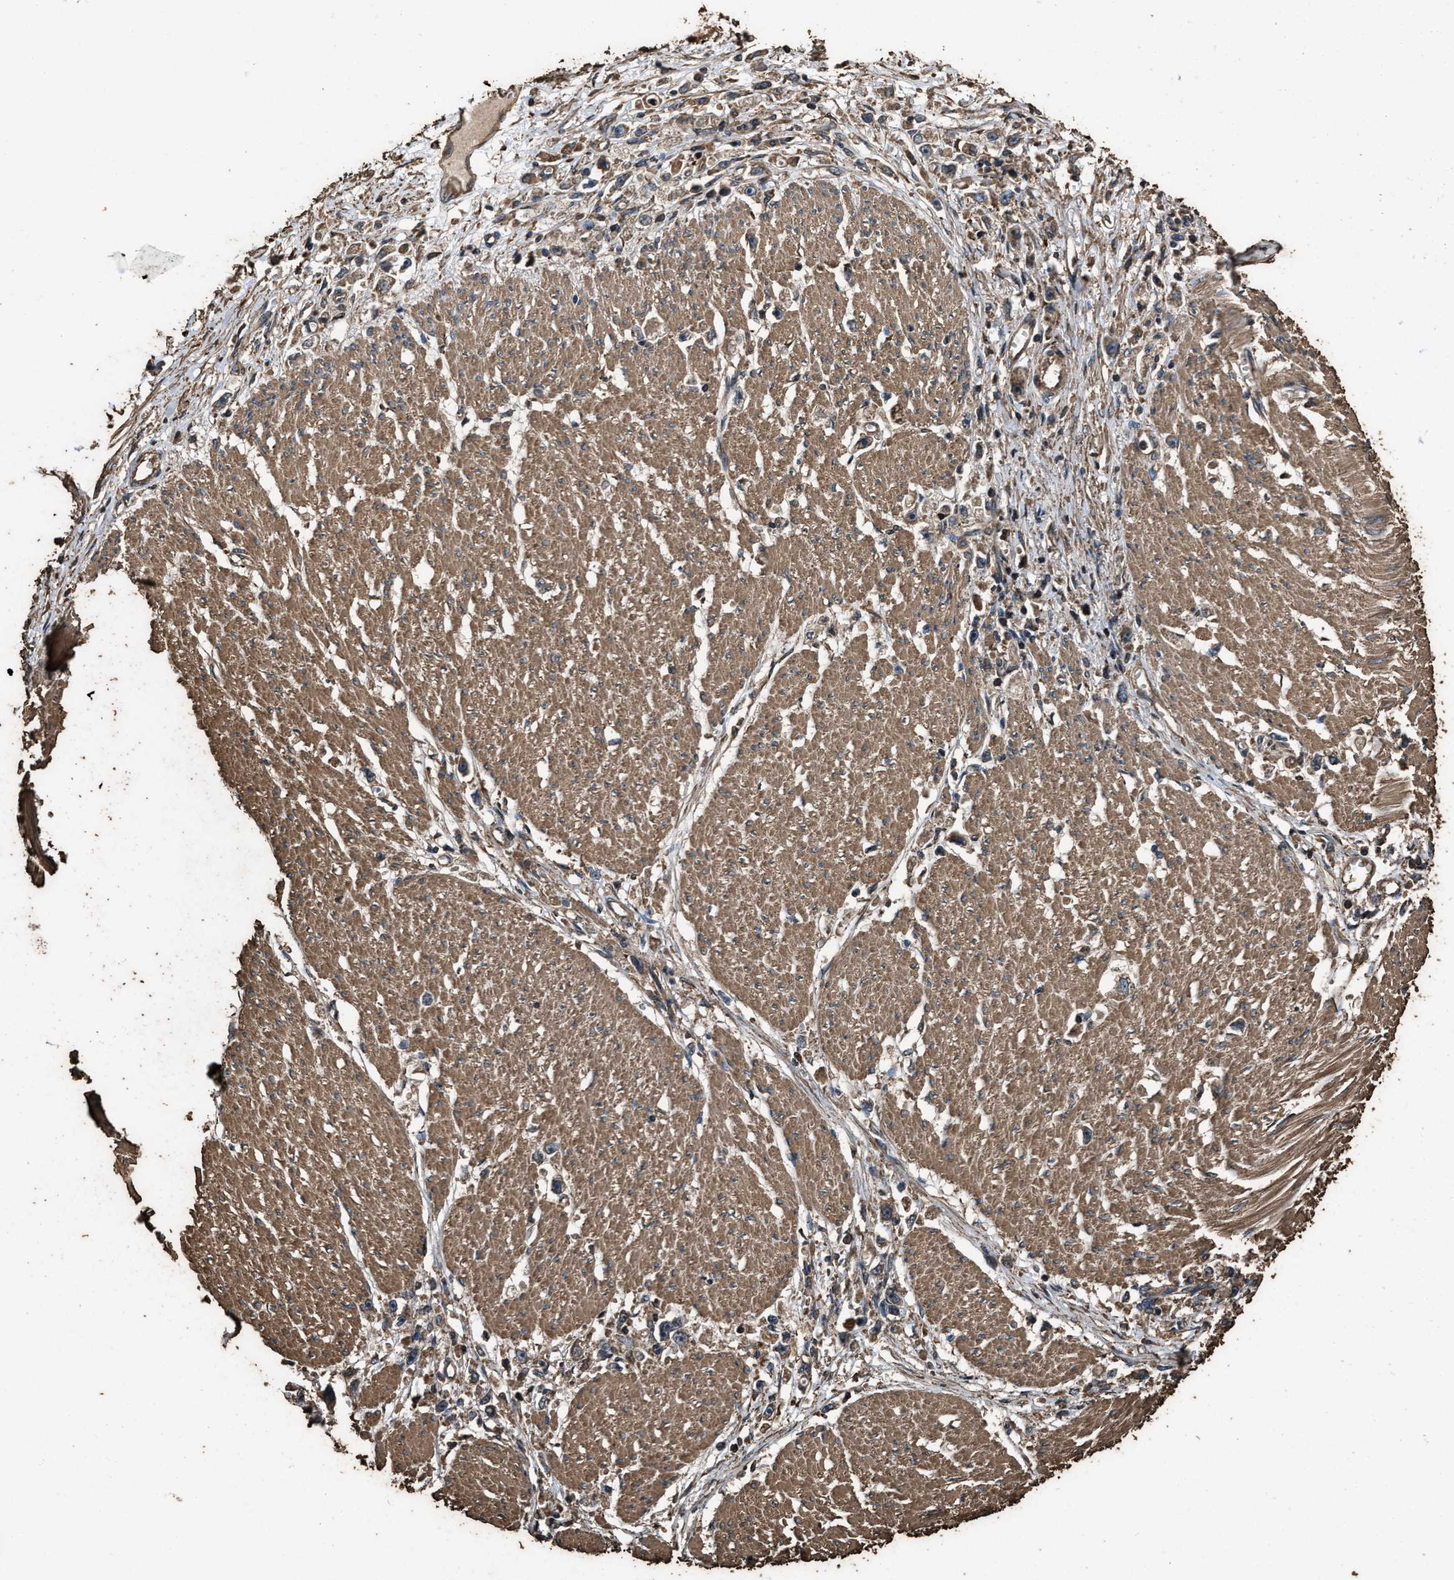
{"staining": {"intensity": "moderate", "quantity": ">75%", "location": "cytoplasmic/membranous"}, "tissue": "stomach cancer", "cell_type": "Tumor cells", "image_type": "cancer", "snomed": [{"axis": "morphology", "description": "Adenocarcinoma, NOS"}, {"axis": "topography", "description": "Stomach"}], "caption": "Protein expression analysis of human adenocarcinoma (stomach) reveals moderate cytoplasmic/membranous expression in approximately >75% of tumor cells.", "gene": "ZMYND19", "patient": {"sex": "female", "age": 59}}